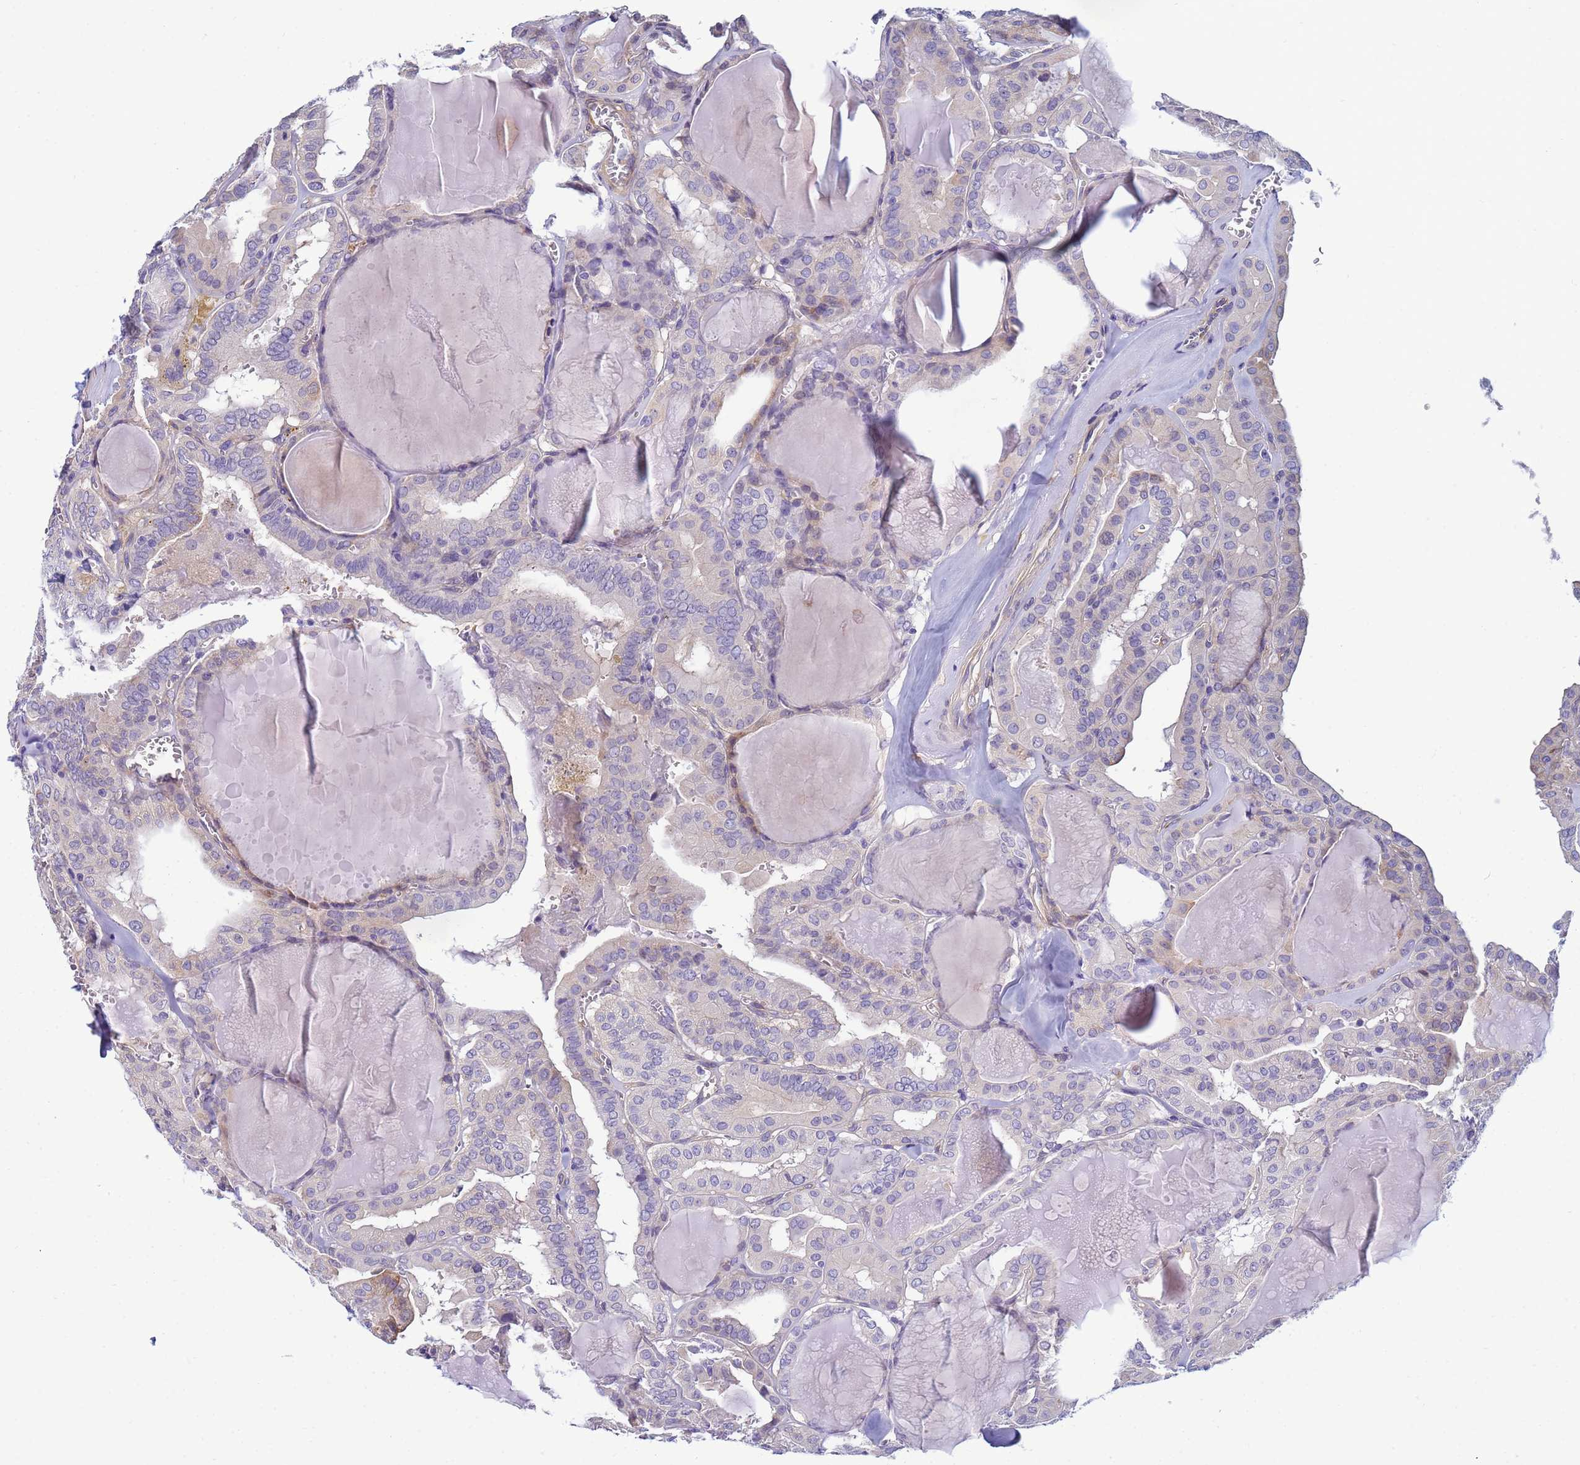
{"staining": {"intensity": "negative", "quantity": "none", "location": "none"}, "tissue": "thyroid cancer", "cell_type": "Tumor cells", "image_type": "cancer", "snomed": [{"axis": "morphology", "description": "Papillary adenocarcinoma, NOS"}, {"axis": "topography", "description": "Thyroid gland"}], "caption": "Immunohistochemical staining of human papillary adenocarcinoma (thyroid) demonstrates no significant staining in tumor cells.", "gene": "TRPC6", "patient": {"sex": "male", "age": 52}}